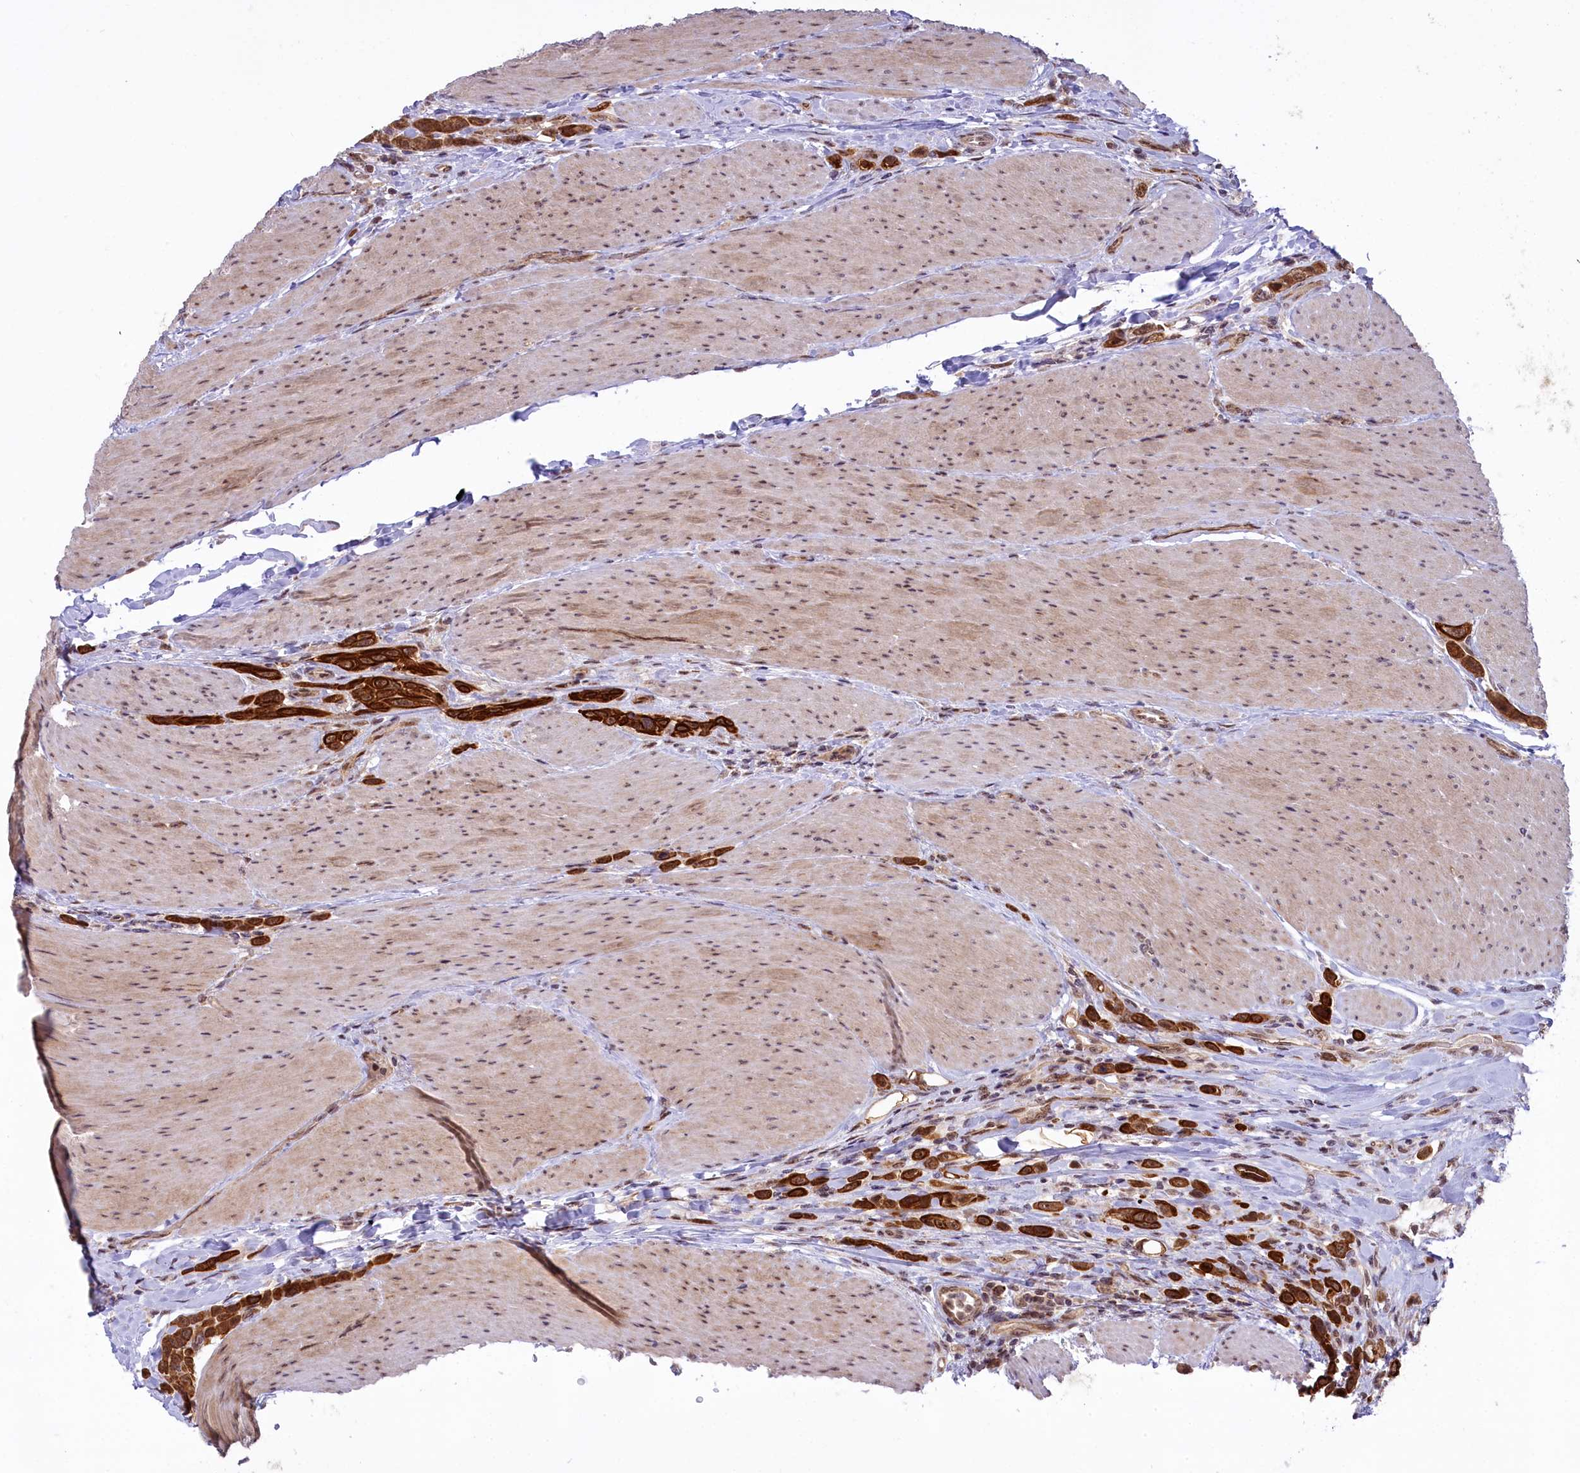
{"staining": {"intensity": "strong", "quantity": ">75%", "location": "cytoplasmic/membranous,nuclear"}, "tissue": "urothelial cancer", "cell_type": "Tumor cells", "image_type": "cancer", "snomed": [{"axis": "morphology", "description": "Urothelial carcinoma, High grade"}, {"axis": "topography", "description": "Urinary bladder"}], "caption": "Urothelial cancer tissue shows strong cytoplasmic/membranous and nuclear positivity in approximately >75% of tumor cells Nuclei are stained in blue.", "gene": "CARD8", "patient": {"sex": "male", "age": 50}}